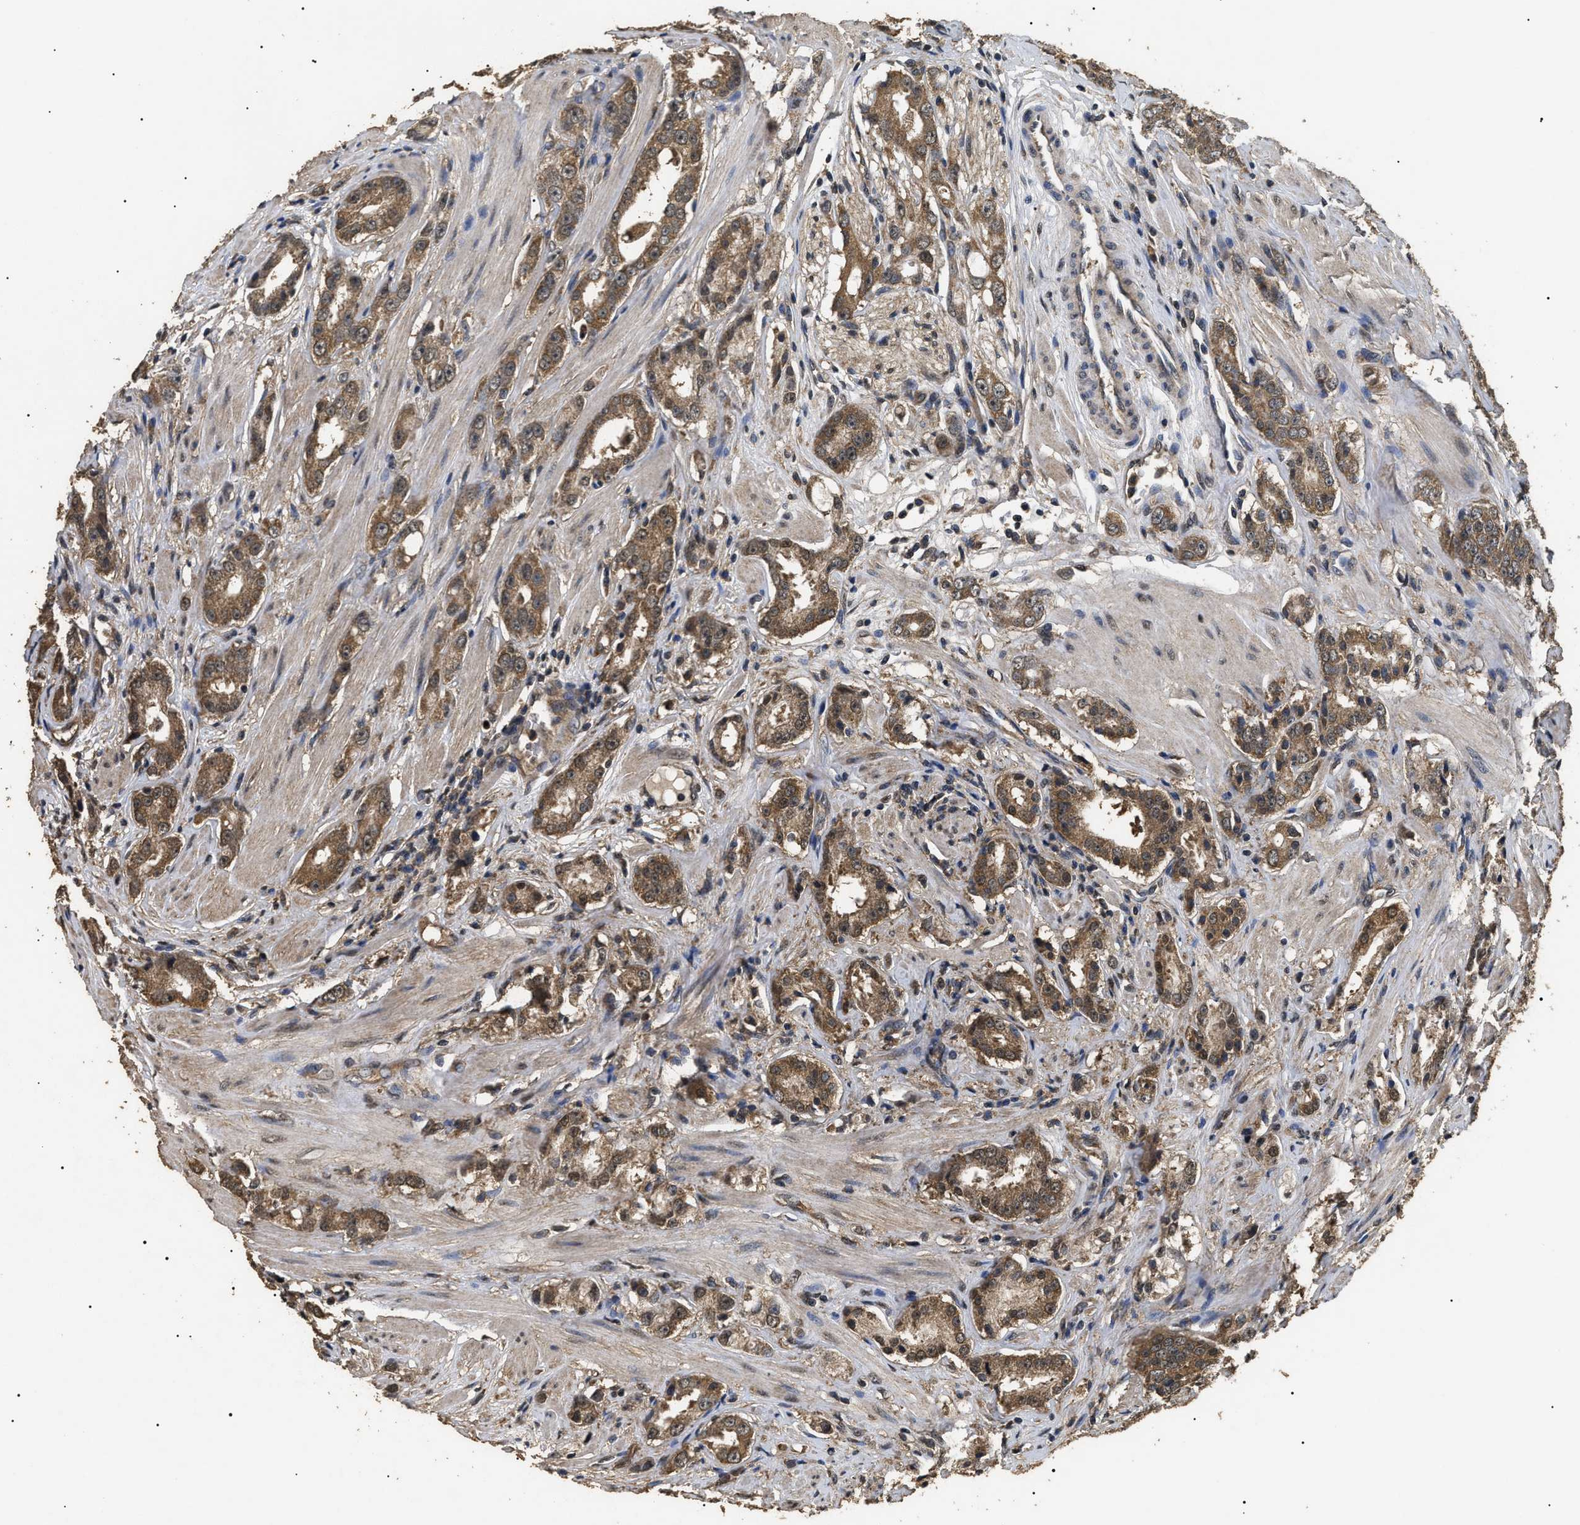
{"staining": {"intensity": "moderate", "quantity": ">75%", "location": "cytoplasmic/membranous,nuclear"}, "tissue": "prostate cancer", "cell_type": "Tumor cells", "image_type": "cancer", "snomed": [{"axis": "morphology", "description": "Adenocarcinoma, Medium grade"}, {"axis": "topography", "description": "Prostate"}], "caption": "IHC of human prostate adenocarcinoma (medium-grade) demonstrates medium levels of moderate cytoplasmic/membranous and nuclear staining in about >75% of tumor cells.", "gene": "PSMD8", "patient": {"sex": "male", "age": 53}}